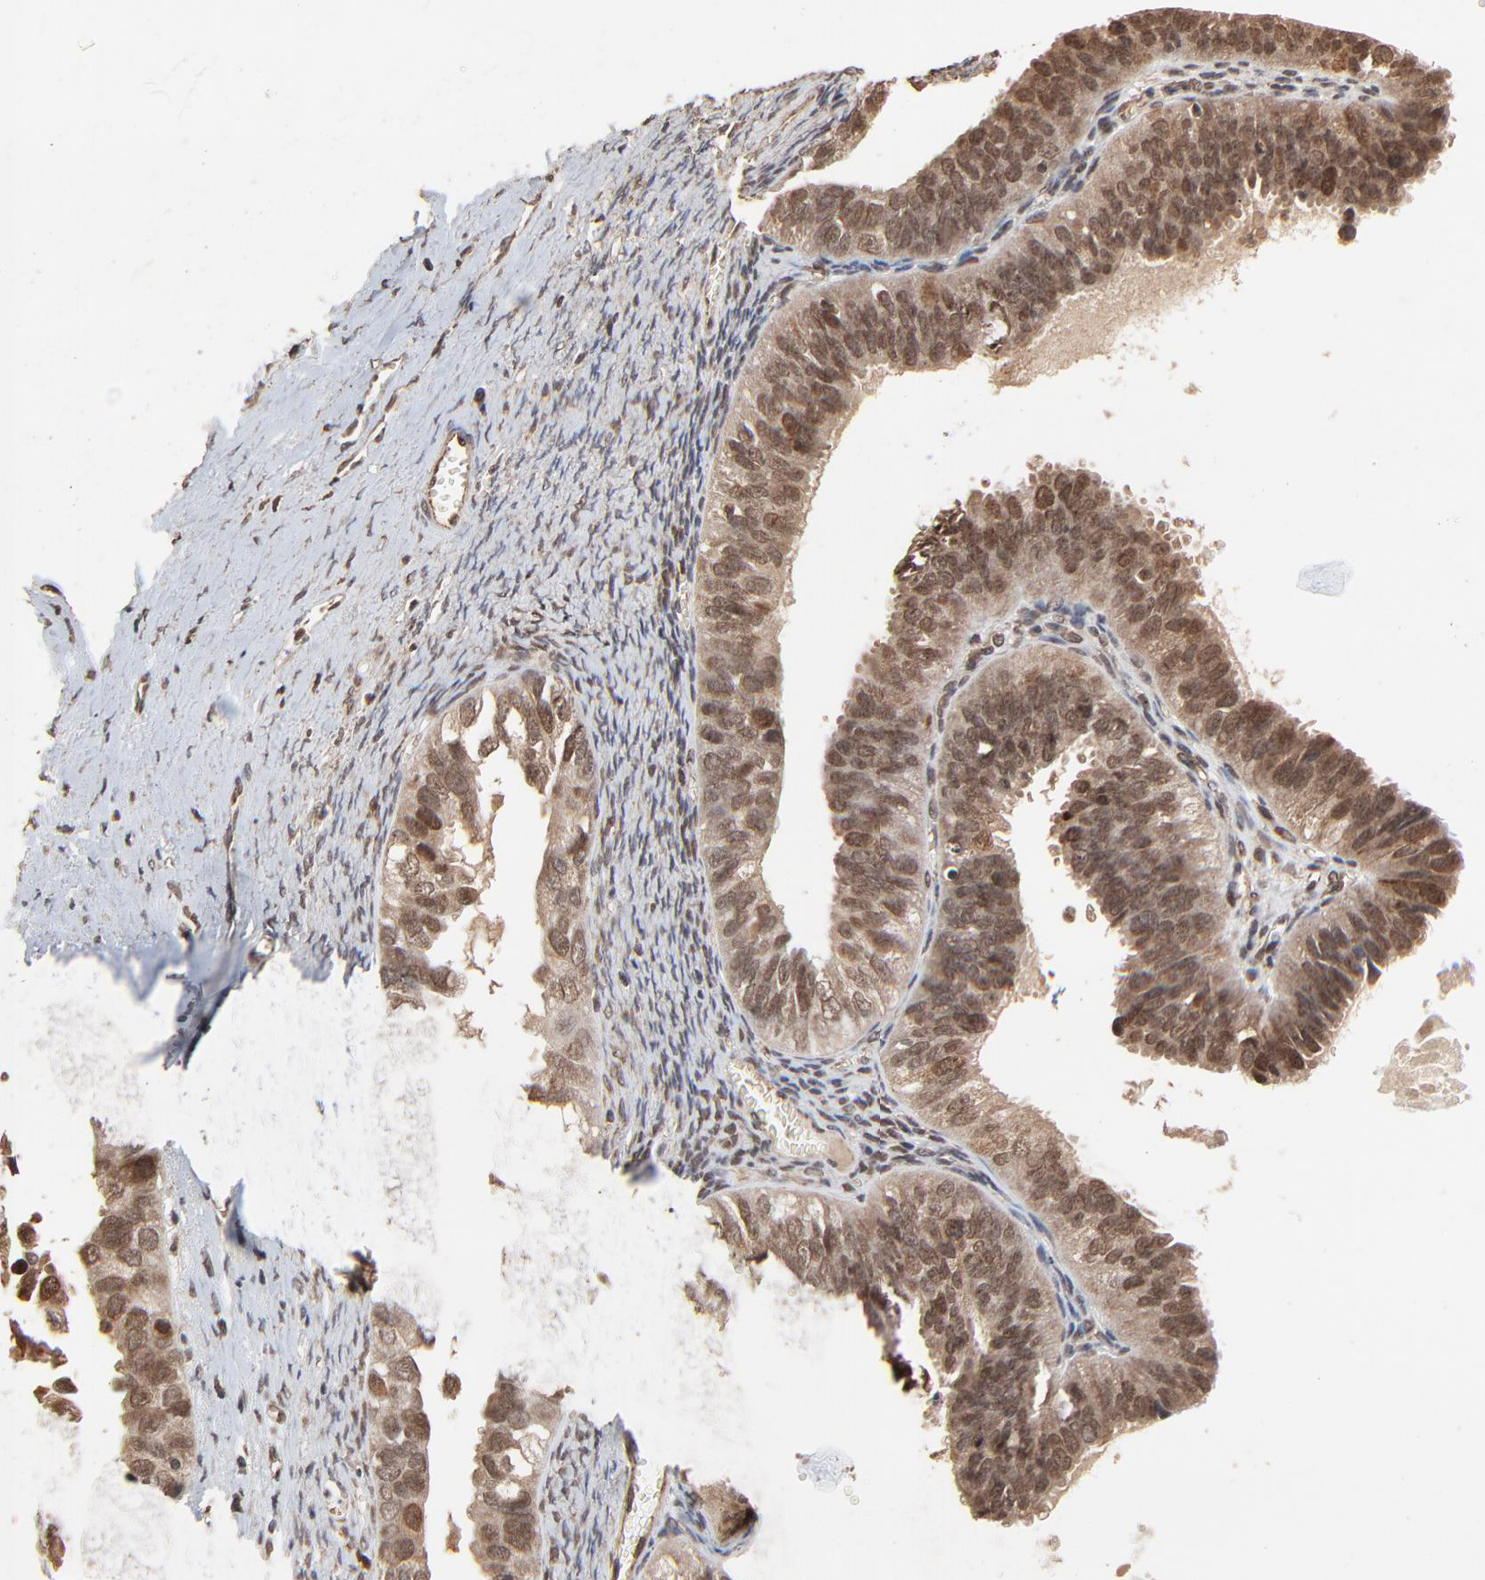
{"staining": {"intensity": "strong", "quantity": ">75%", "location": "cytoplasmic/membranous,nuclear"}, "tissue": "ovarian cancer", "cell_type": "Tumor cells", "image_type": "cancer", "snomed": [{"axis": "morphology", "description": "Carcinoma, endometroid"}, {"axis": "topography", "description": "Ovary"}], "caption": "Immunohistochemistry (IHC) (DAB (3,3'-diaminobenzidine)) staining of human ovarian cancer (endometroid carcinoma) displays strong cytoplasmic/membranous and nuclear protein expression in approximately >75% of tumor cells.", "gene": "FAM227A", "patient": {"sex": "female", "age": 85}}